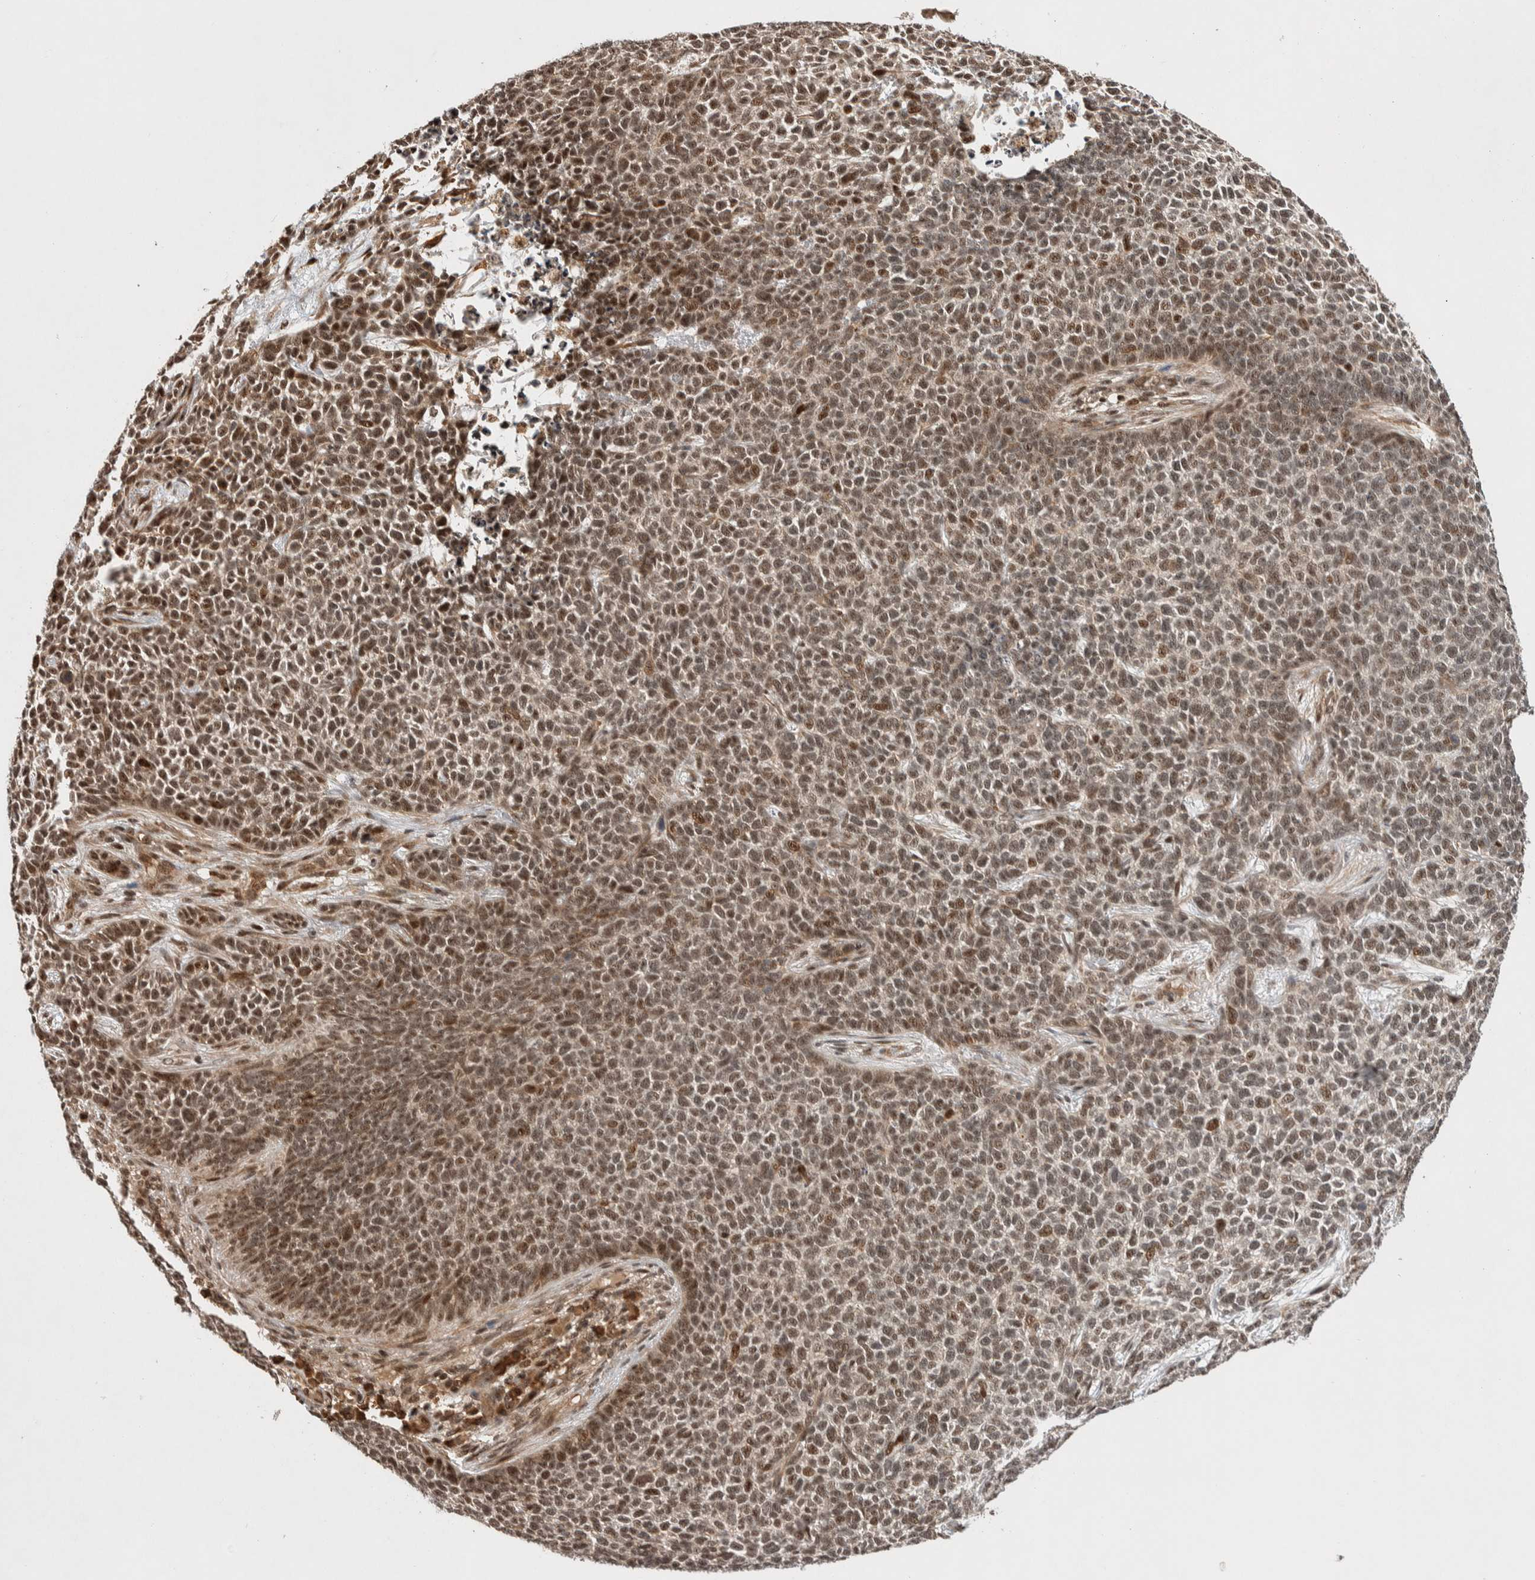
{"staining": {"intensity": "moderate", "quantity": ">75%", "location": "nuclear"}, "tissue": "skin cancer", "cell_type": "Tumor cells", "image_type": "cancer", "snomed": [{"axis": "morphology", "description": "Basal cell carcinoma"}, {"axis": "topography", "description": "Skin"}], "caption": "Moderate nuclear positivity is seen in about >75% of tumor cells in skin cancer (basal cell carcinoma). The staining is performed using DAB (3,3'-diaminobenzidine) brown chromogen to label protein expression. The nuclei are counter-stained blue using hematoxylin.", "gene": "TOR1B", "patient": {"sex": "female", "age": 84}}